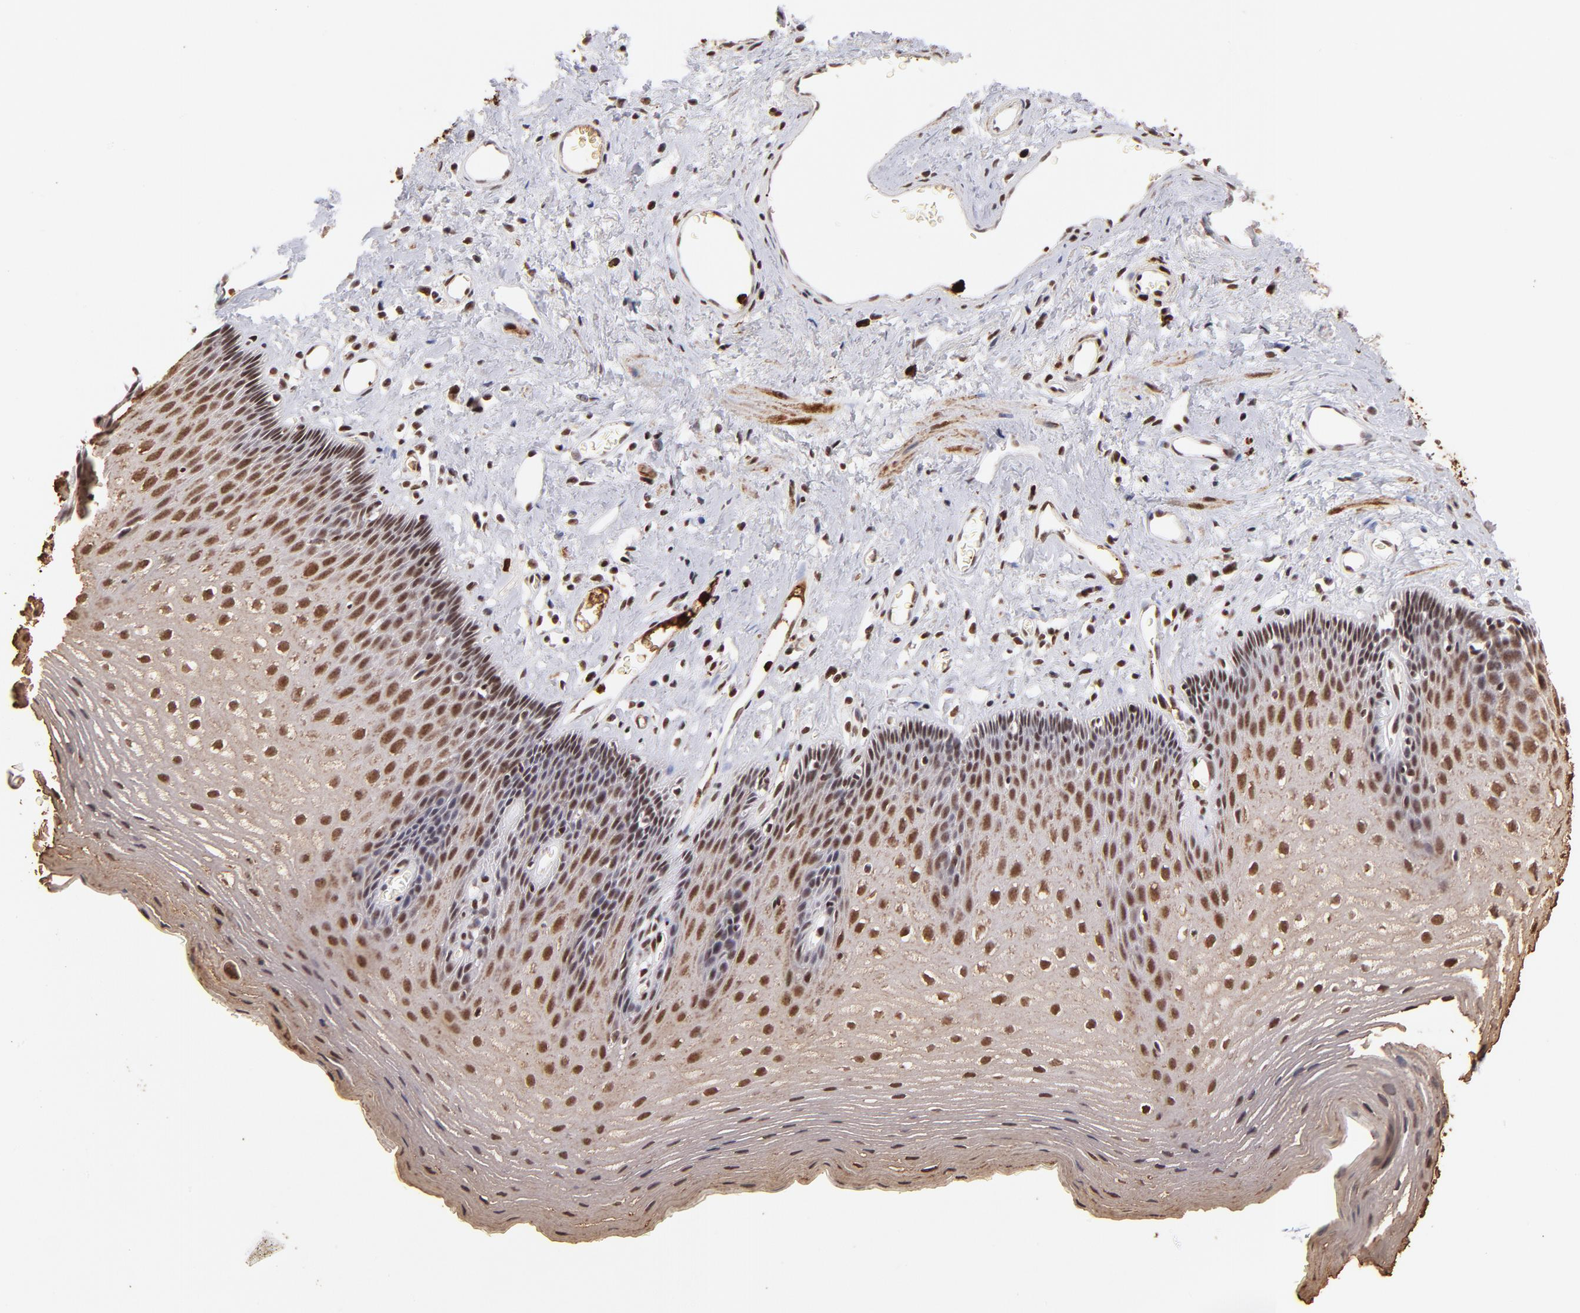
{"staining": {"intensity": "moderate", "quantity": ">75%", "location": "cytoplasmic/membranous,nuclear"}, "tissue": "esophagus", "cell_type": "Squamous epithelial cells", "image_type": "normal", "snomed": [{"axis": "morphology", "description": "Normal tissue, NOS"}, {"axis": "topography", "description": "Esophagus"}], "caption": "Unremarkable esophagus was stained to show a protein in brown. There is medium levels of moderate cytoplasmic/membranous,nuclear staining in approximately >75% of squamous epithelial cells.", "gene": "ZFX", "patient": {"sex": "female", "age": 70}}